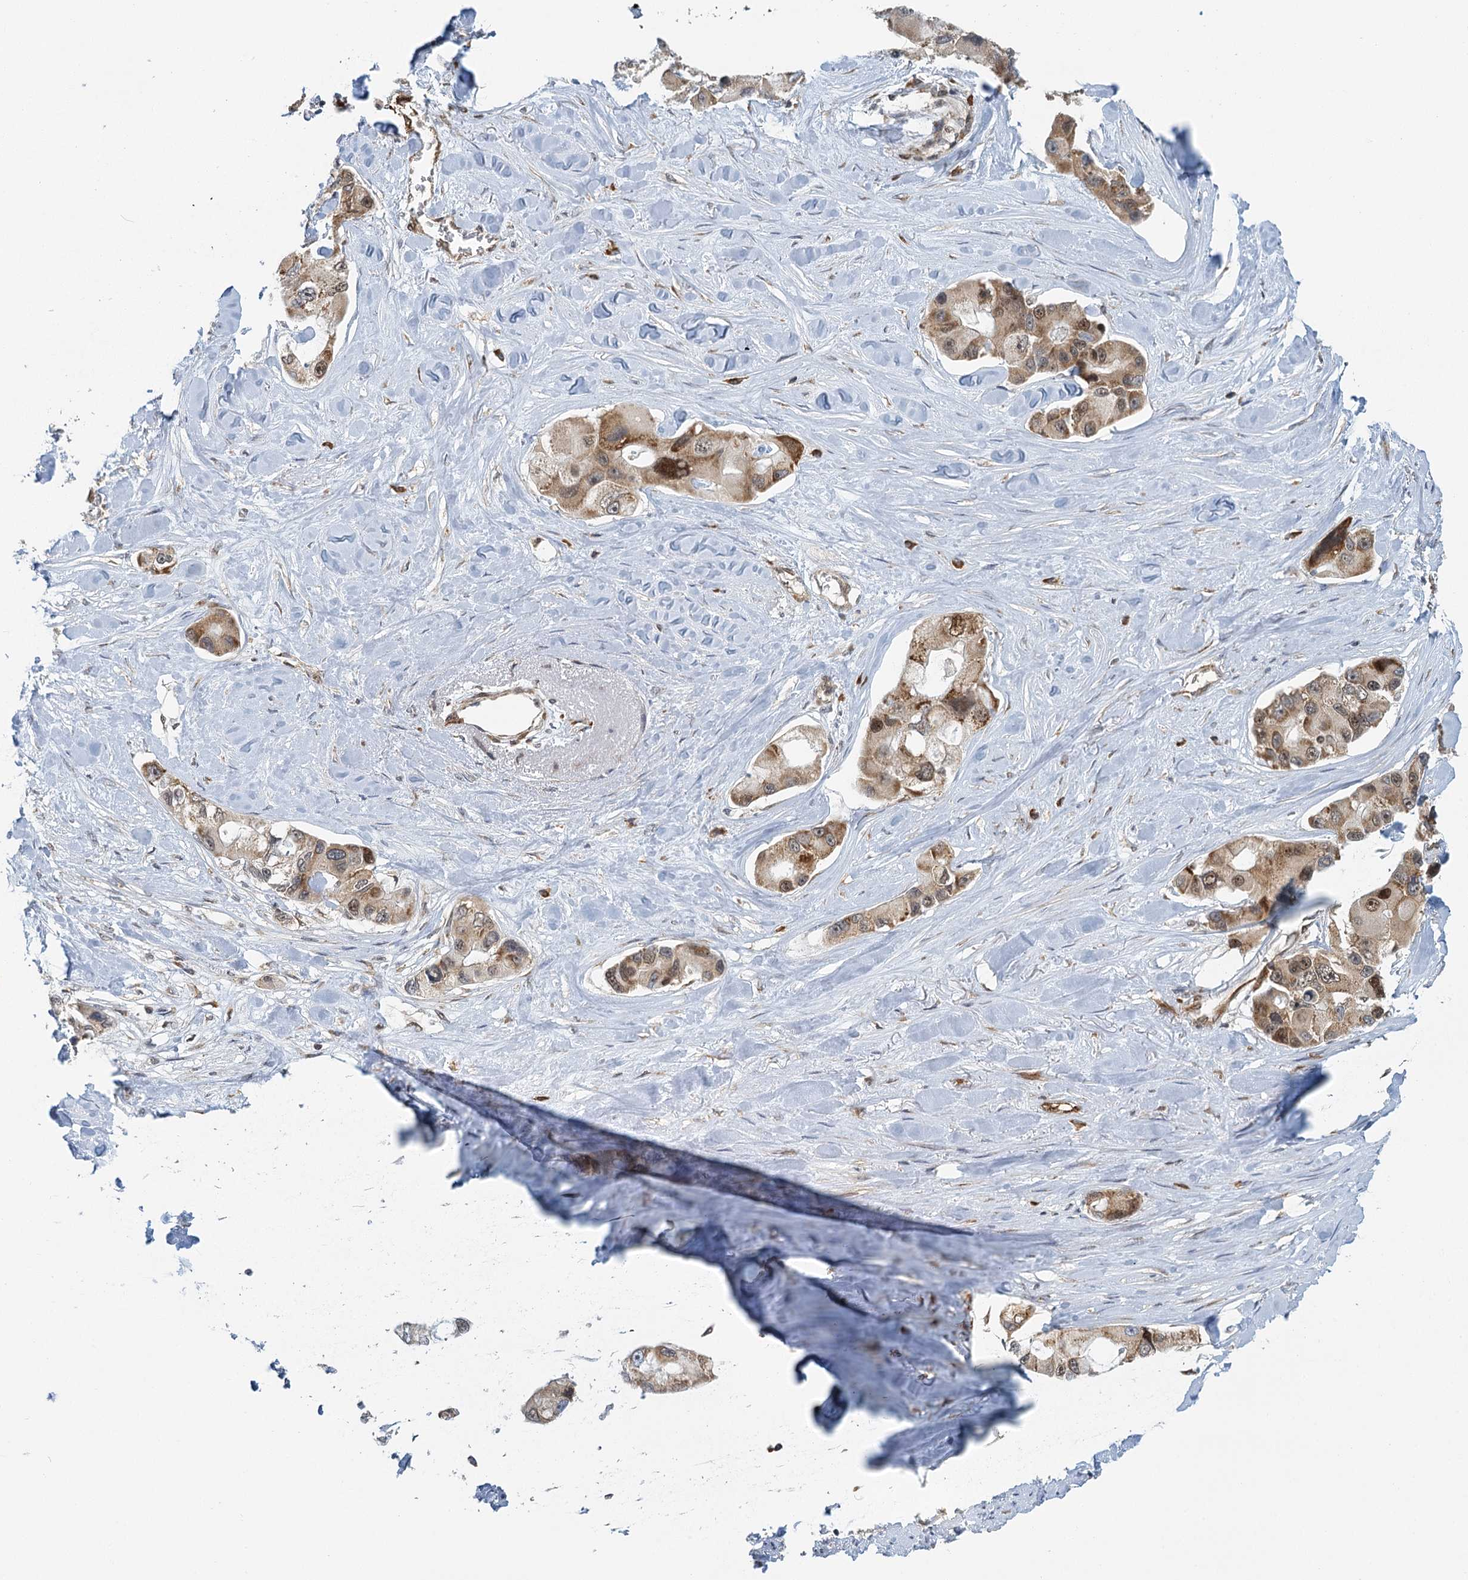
{"staining": {"intensity": "moderate", "quantity": "25%-75%", "location": "cytoplasmic/membranous,nuclear"}, "tissue": "lung cancer", "cell_type": "Tumor cells", "image_type": "cancer", "snomed": [{"axis": "morphology", "description": "Adenocarcinoma, NOS"}, {"axis": "topography", "description": "Lung"}], "caption": "Lung adenocarcinoma was stained to show a protein in brown. There is medium levels of moderate cytoplasmic/membranous and nuclear expression in about 25%-75% of tumor cells.", "gene": "GPATCH11", "patient": {"sex": "female", "age": 54}}